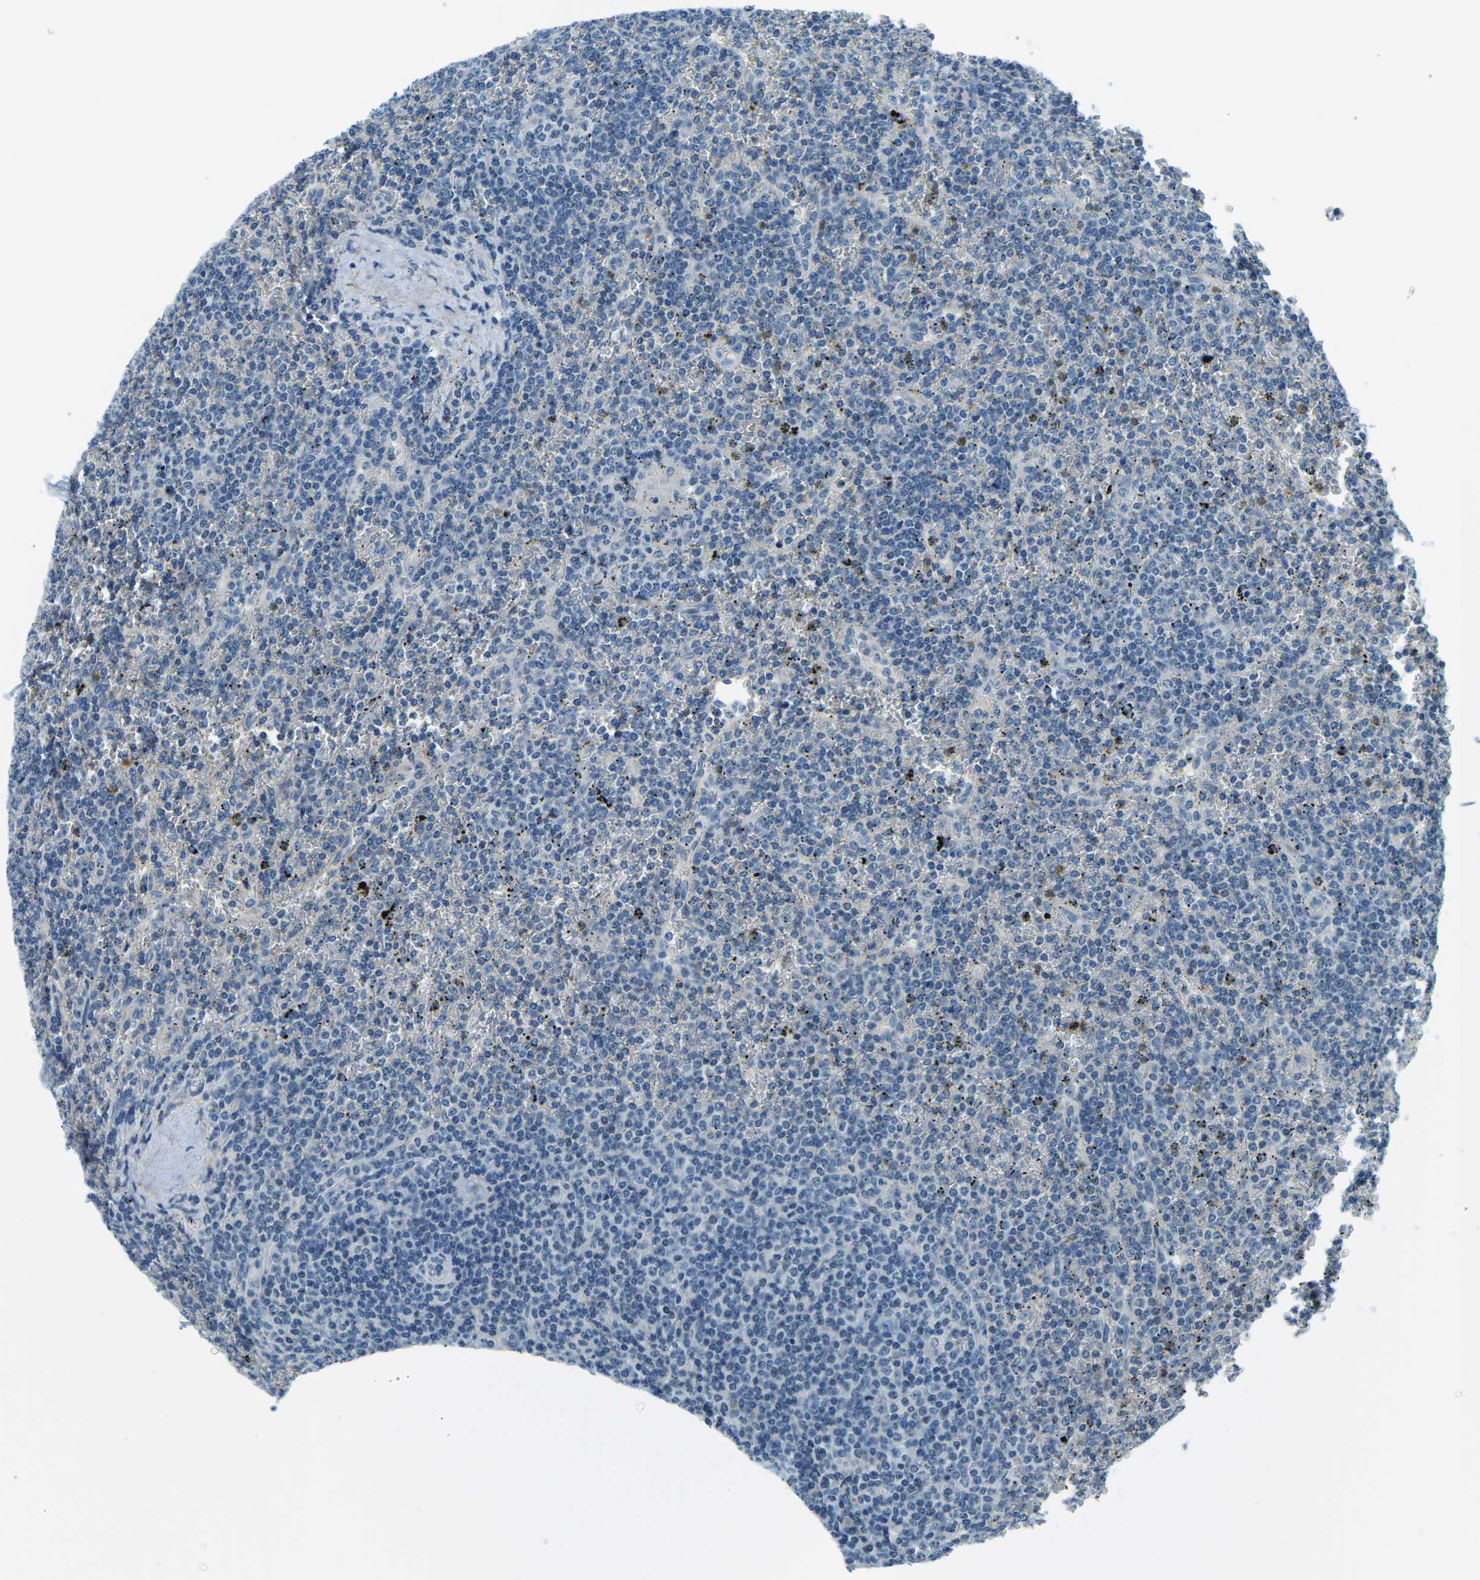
{"staining": {"intensity": "negative", "quantity": "none", "location": "none"}, "tissue": "lymphoma", "cell_type": "Tumor cells", "image_type": "cancer", "snomed": [{"axis": "morphology", "description": "Malignant lymphoma, non-Hodgkin's type, Low grade"}, {"axis": "topography", "description": "Spleen"}], "caption": "This image is of malignant lymphoma, non-Hodgkin's type (low-grade) stained with immunohistochemistry to label a protein in brown with the nuclei are counter-stained blue. There is no positivity in tumor cells.", "gene": "RRP1", "patient": {"sex": "female", "age": 19}}